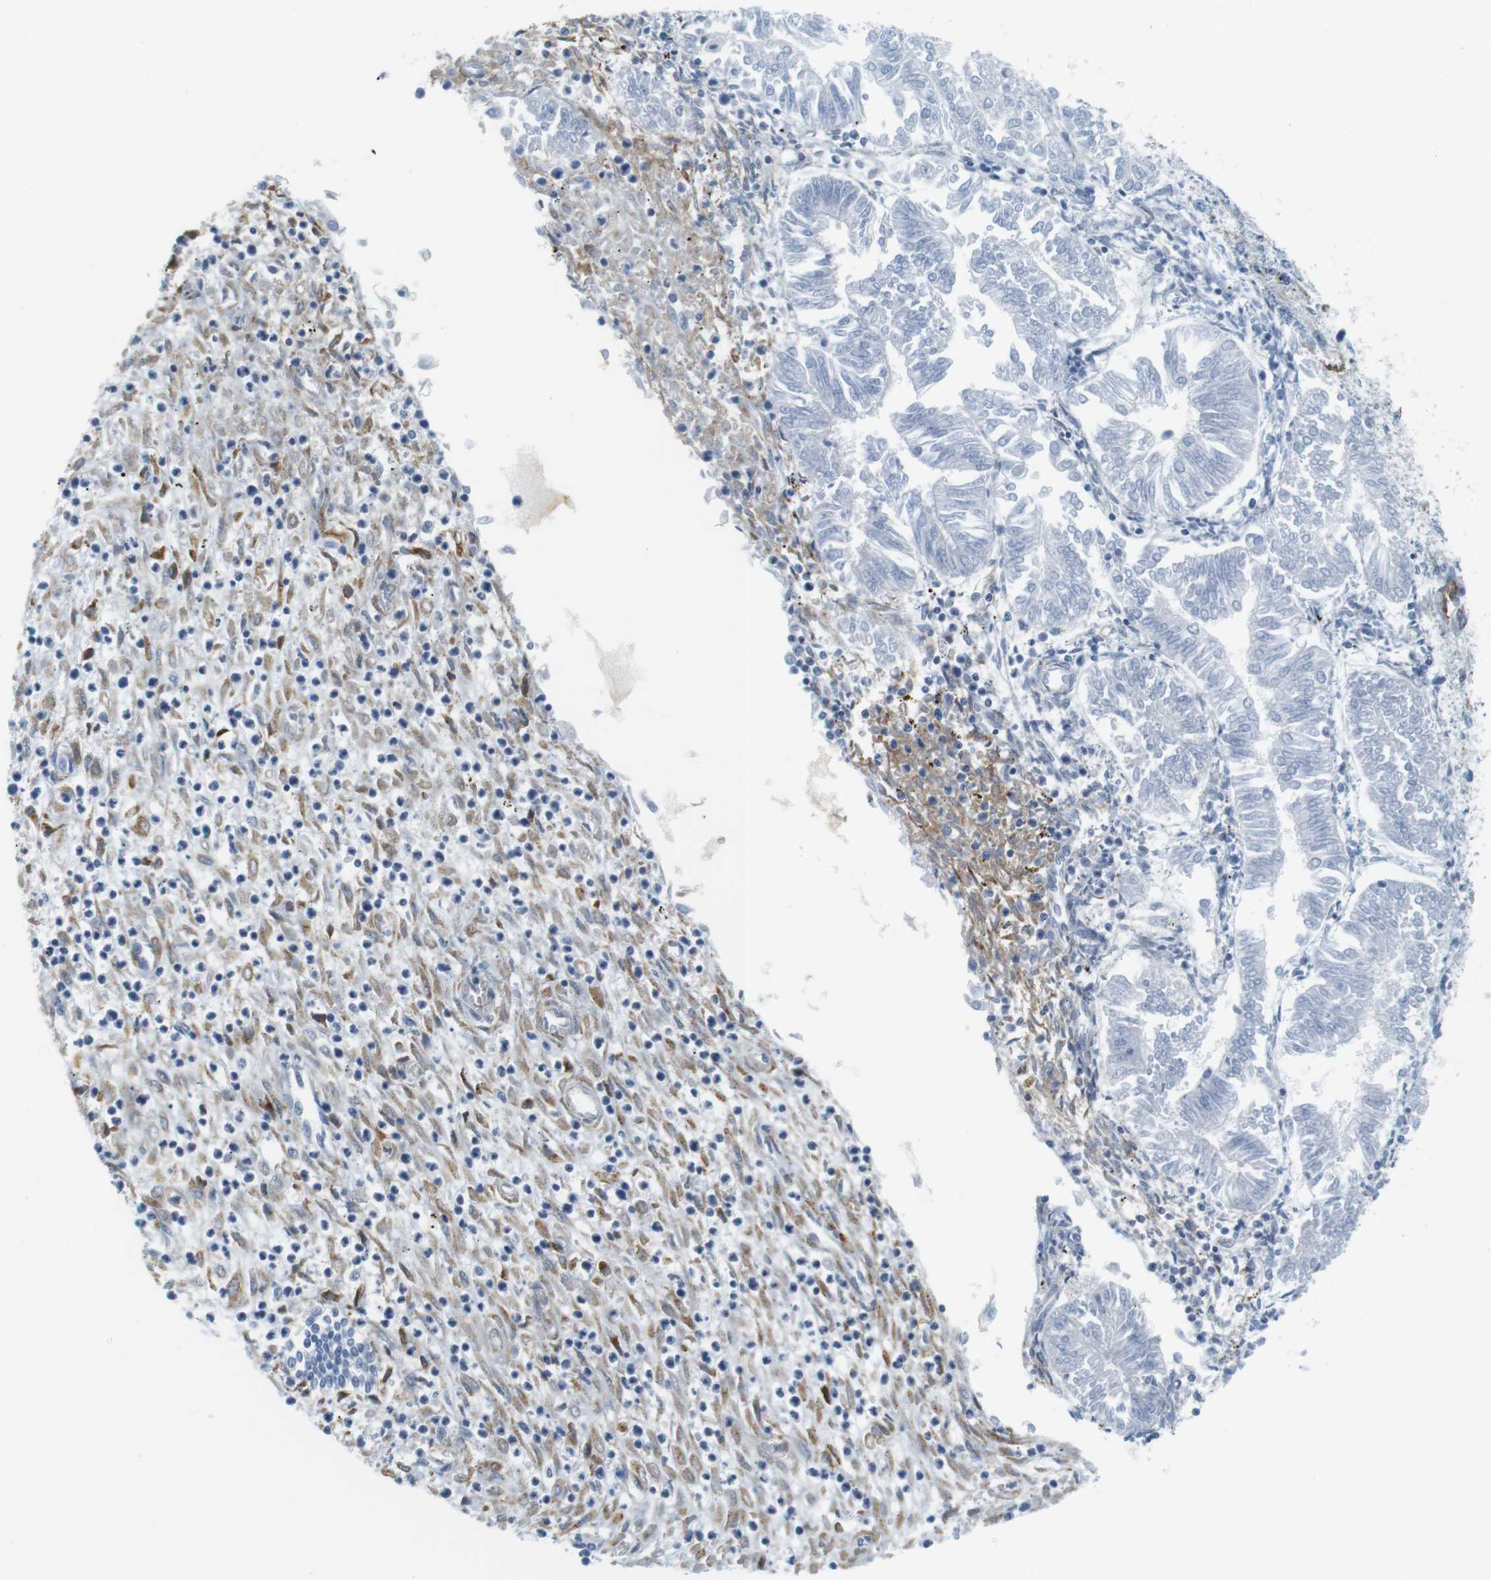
{"staining": {"intensity": "negative", "quantity": "none", "location": "none"}, "tissue": "endometrial cancer", "cell_type": "Tumor cells", "image_type": "cancer", "snomed": [{"axis": "morphology", "description": "Adenocarcinoma, NOS"}, {"axis": "topography", "description": "Endometrium"}], "caption": "This is an immunohistochemistry (IHC) image of human endometrial cancer. There is no positivity in tumor cells.", "gene": "F2R", "patient": {"sex": "female", "age": 53}}